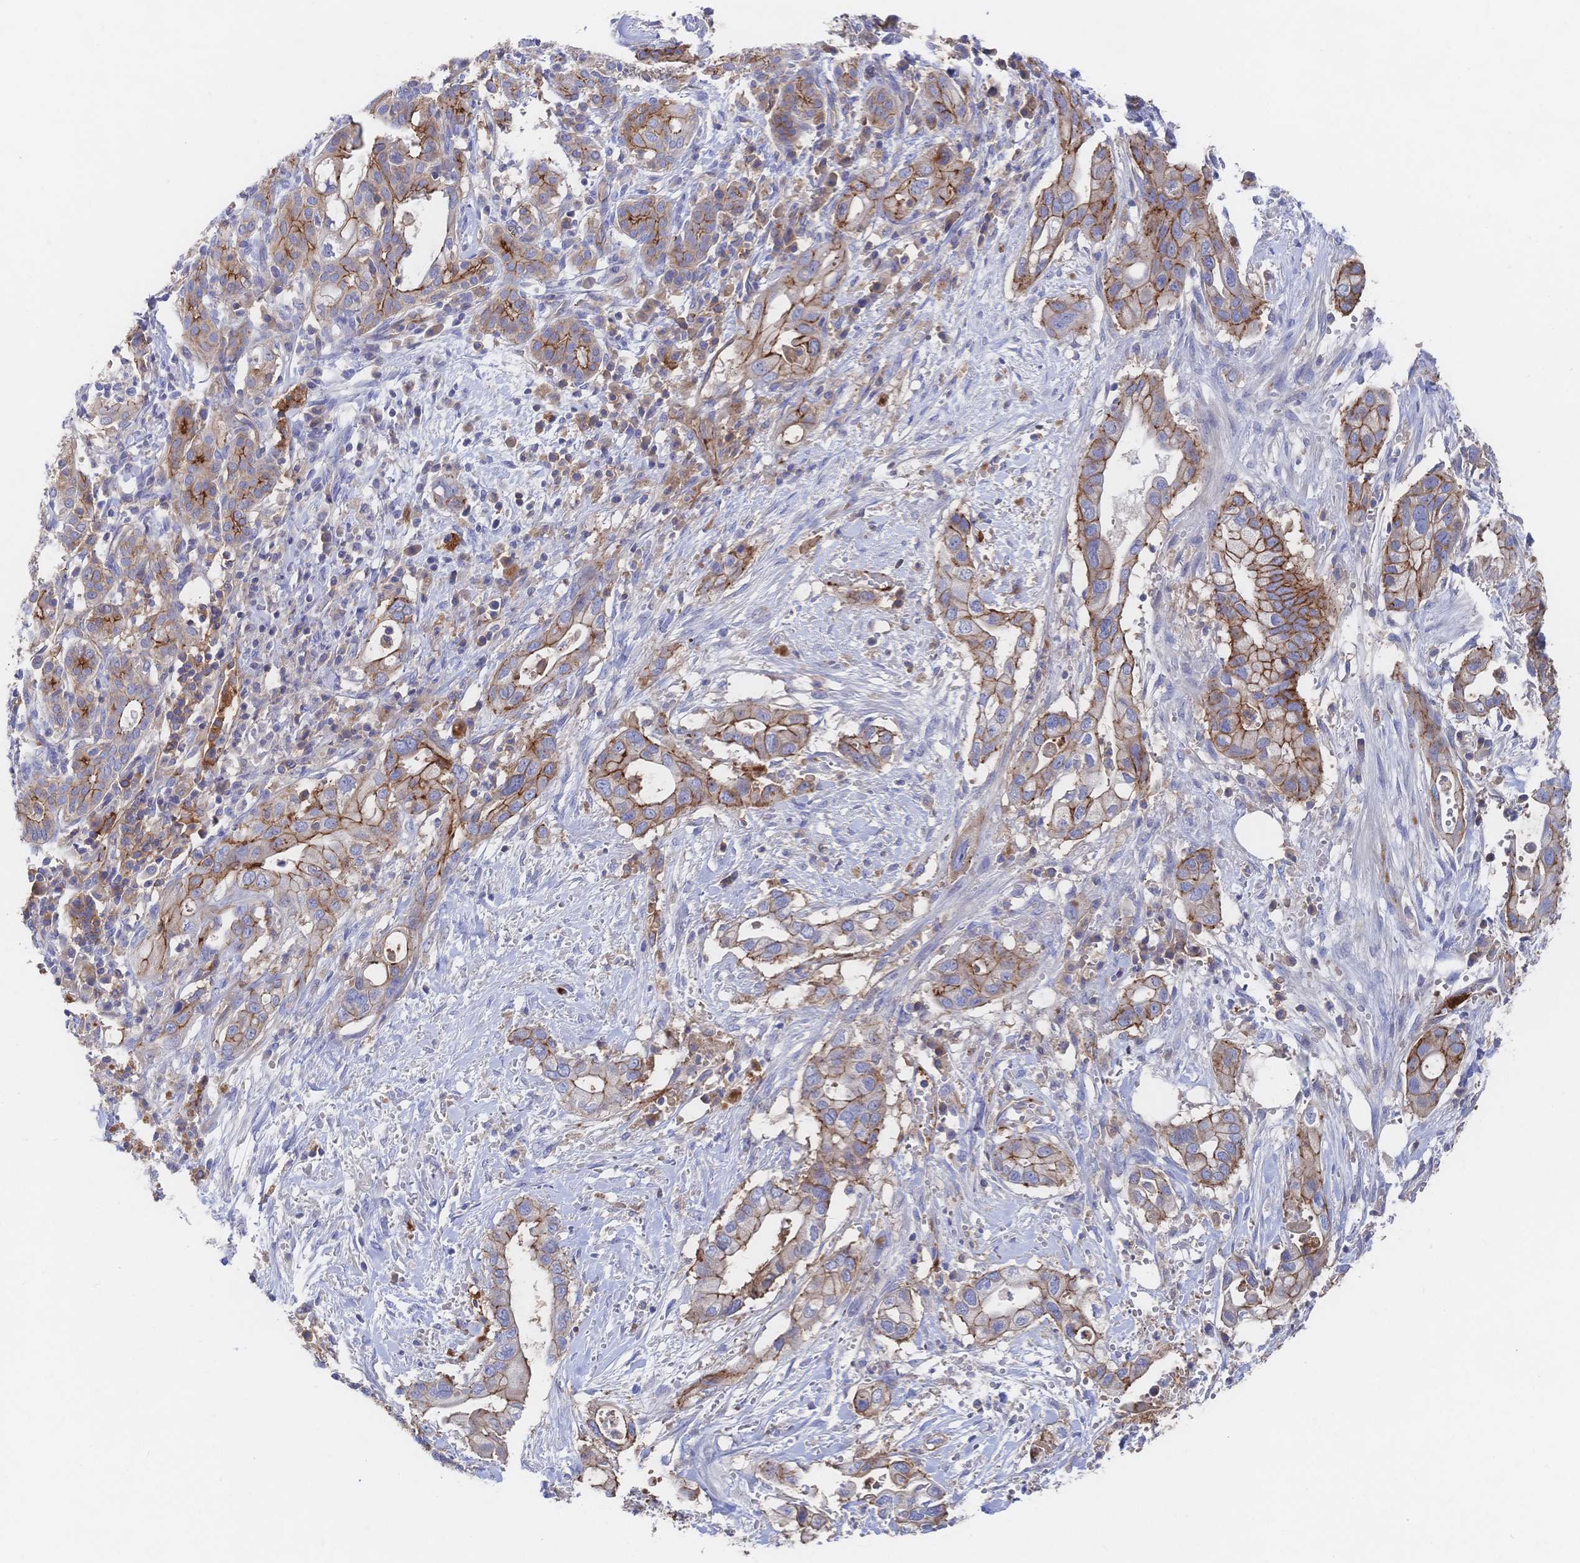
{"staining": {"intensity": "moderate", "quantity": ">75%", "location": "cytoplasmic/membranous"}, "tissue": "pancreatic cancer", "cell_type": "Tumor cells", "image_type": "cancer", "snomed": [{"axis": "morphology", "description": "Adenocarcinoma, NOS"}, {"axis": "topography", "description": "Pancreas"}], "caption": "Moderate cytoplasmic/membranous expression is identified in about >75% of tumor cells in pancreatic cancer (adenocarcinoma).", "gene": "F11R", "patient": {"sex": "male", "age": 44}}